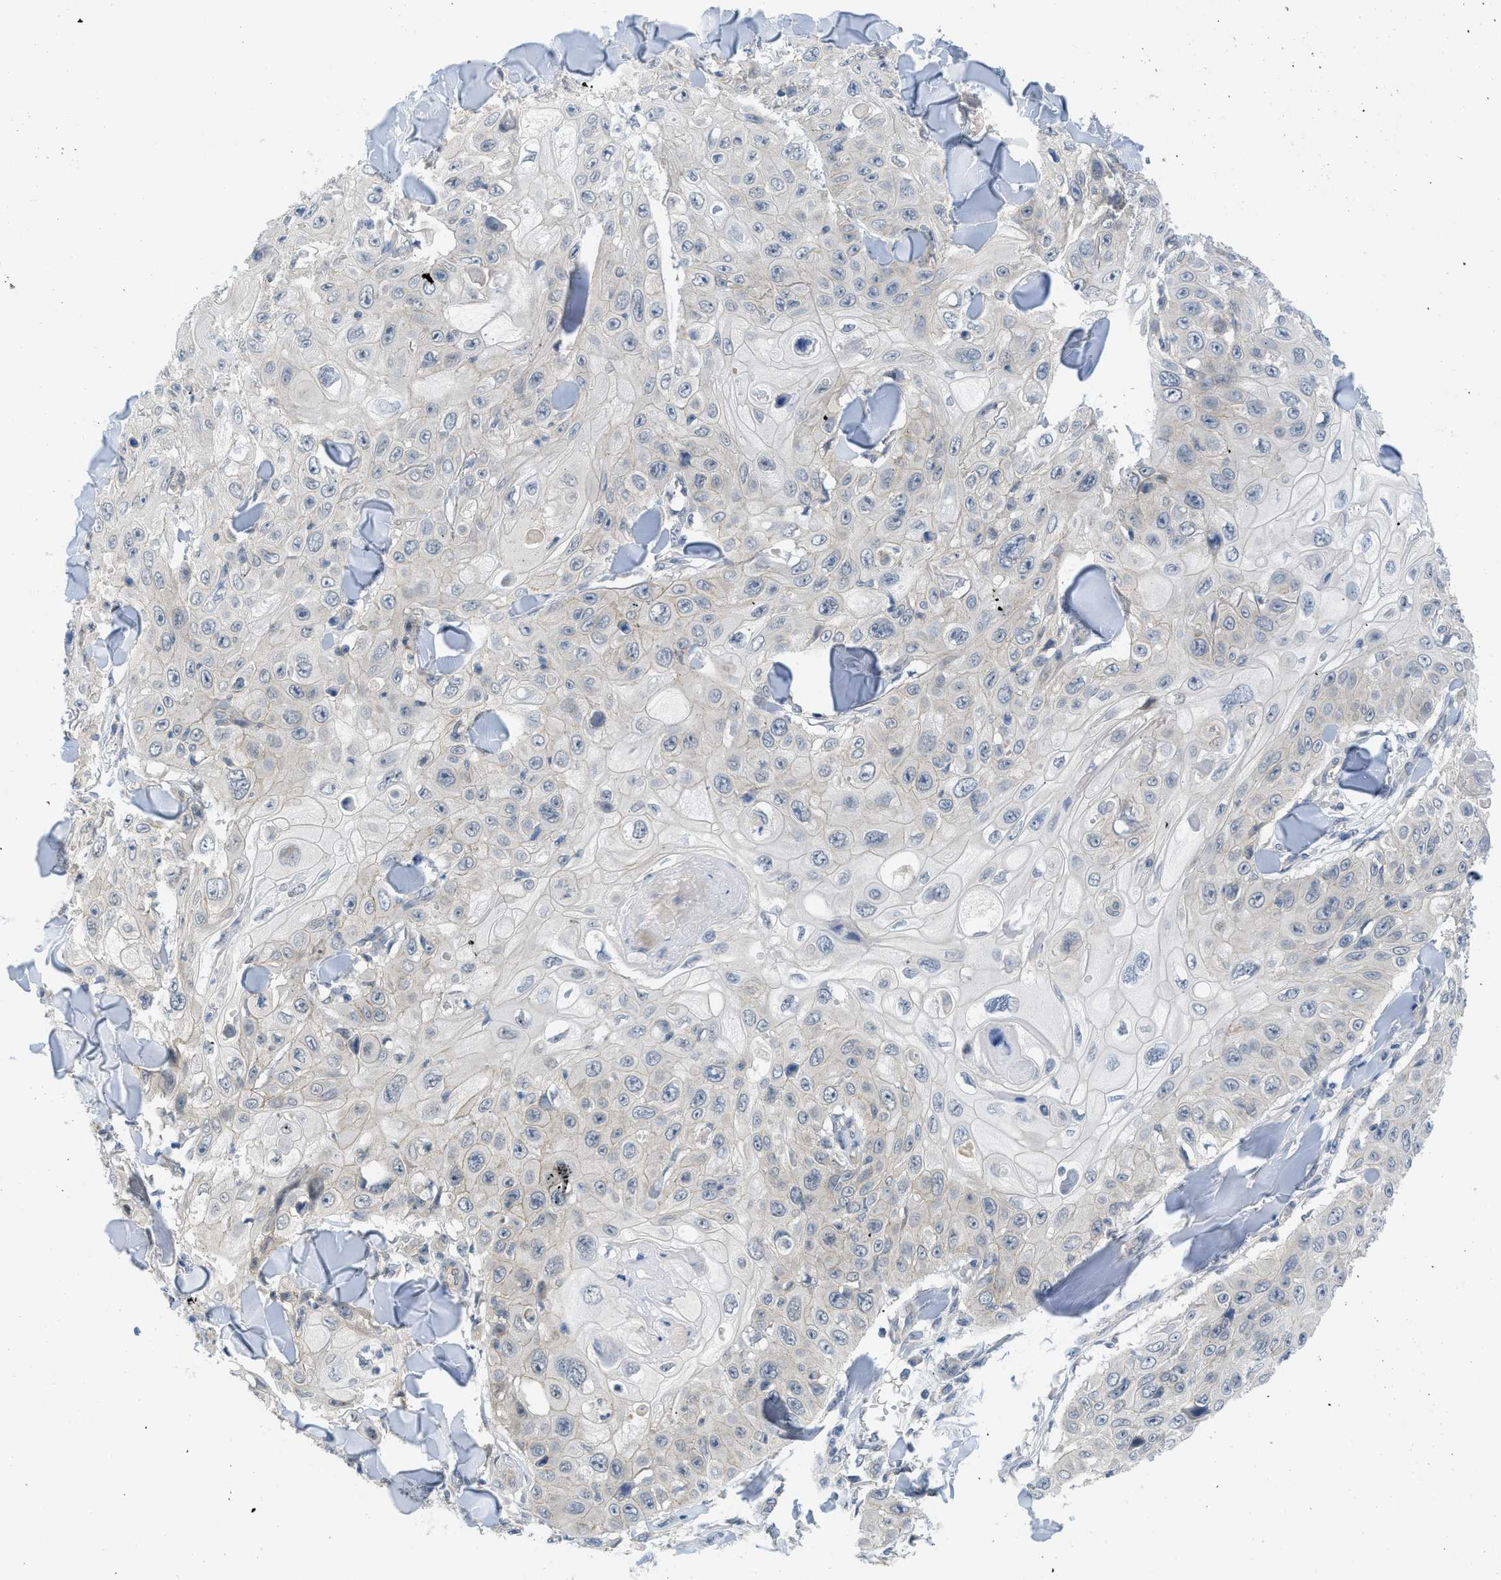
{"staining": {"intensity": "negative", "quantity": "none", "location": "none"}, "tissue": "skin cancer", "cell_type": "Tumor cells", "image_type": "cancer", "snomed": [{"axis": "morphology", "description": "Squamous cell carcinoma, NOS"}, {"axis": "topography", "description": "Skin"}], "caption": "A micrograph of human skin squamous cell carcinoma is negative for staining in tumor cells.", "gene": "TNFAIP1", "patient": {"sex": "male", "age": 86}}